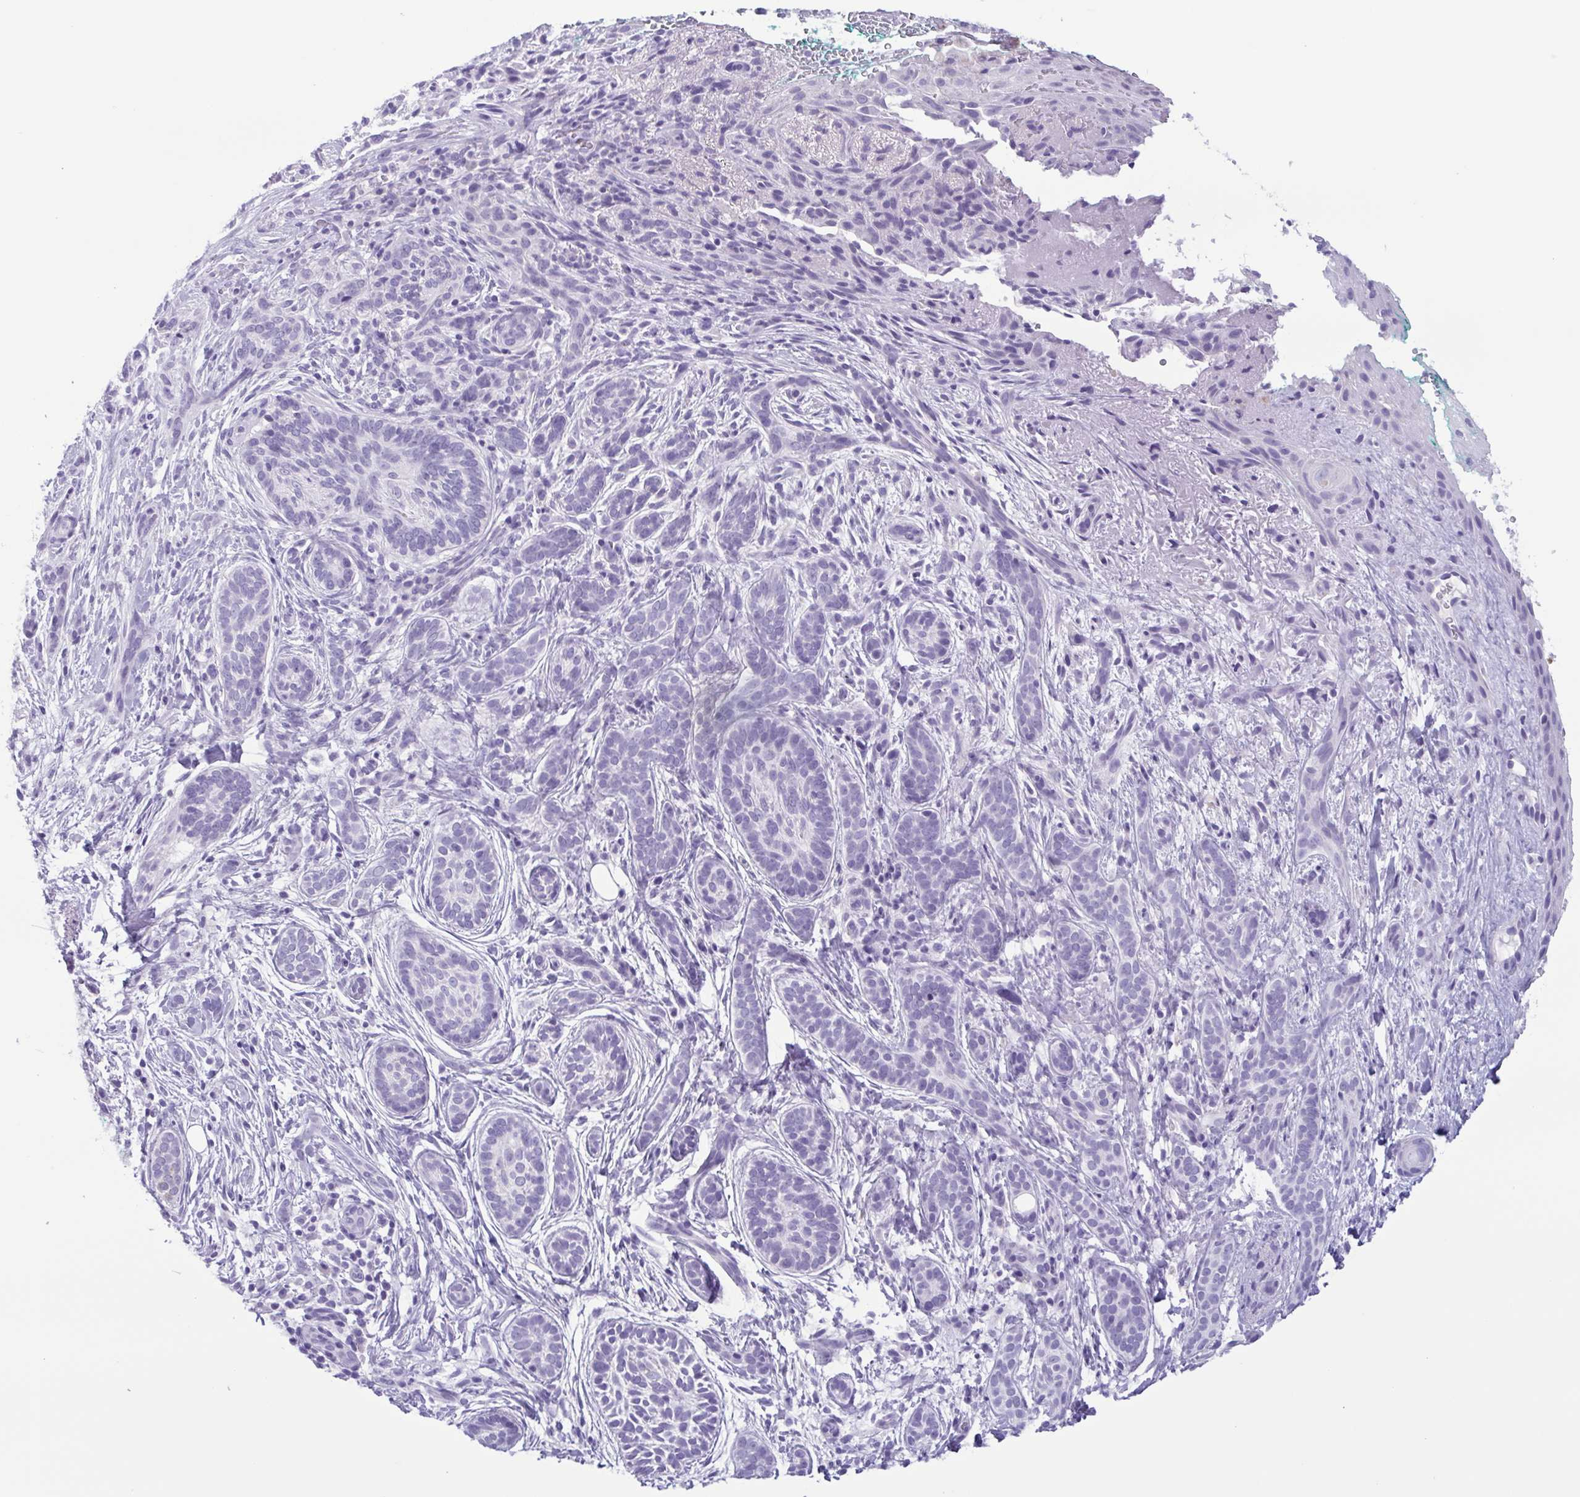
{"staining": {"intensity": "negative", "quantity": "none", "location": "none"}, "tissue": "skin cancer", "cell_type": "Tumor cells", "image_type": "cancer", "snomed": [{"axis": "morphology", "description": "Basal cell carcinoma"}, {"axis": "topography", "description": "Skin"}], "caption": "Tumor cells are negative for protein expression in human skin basal cell carcinoma. The staining was performed using DAB to visualize the protein expression in brown, while the nuclei were stained in blue with hematoxylin (Magnification: 20x).", "gene": "LTF", "patient": {"sex": "male", "age": 63}}